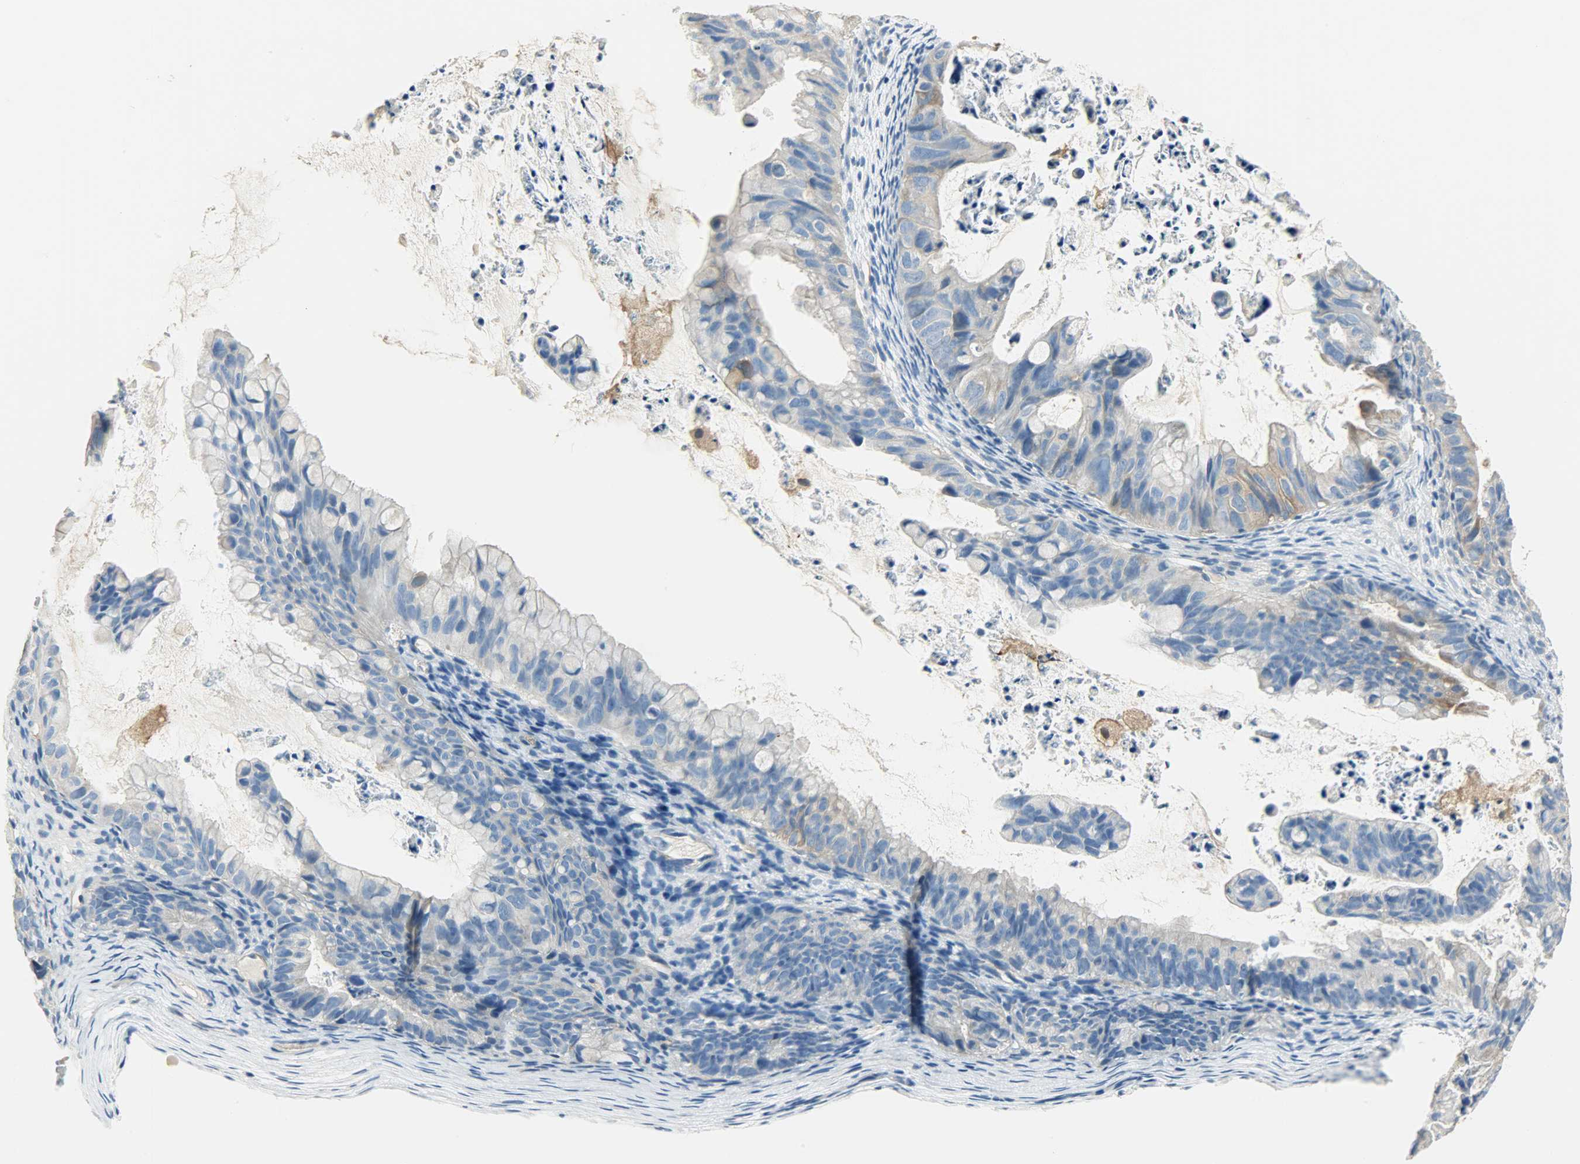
{"staining": {"intensity": "weak", "quantity": "<25%", "location": "cytoplasmic/membranous"}, "tissue": "ovarian cancer", "cell_type": "Tumor cells", "image_type": "cancer", "snomed": [{"axis": "morphology", "description": "Cystadenocarcinoma, mucinous, NOS"}, {"axis": "topography", "description": "Ovary"}], "caption": "Micrograph shows no protein staining in tumor cells of mucinous cystadenocarcinoma (ovarian) tissue.", "gene": "WARS1", "patient": {"sex": "female", "age": 36}}